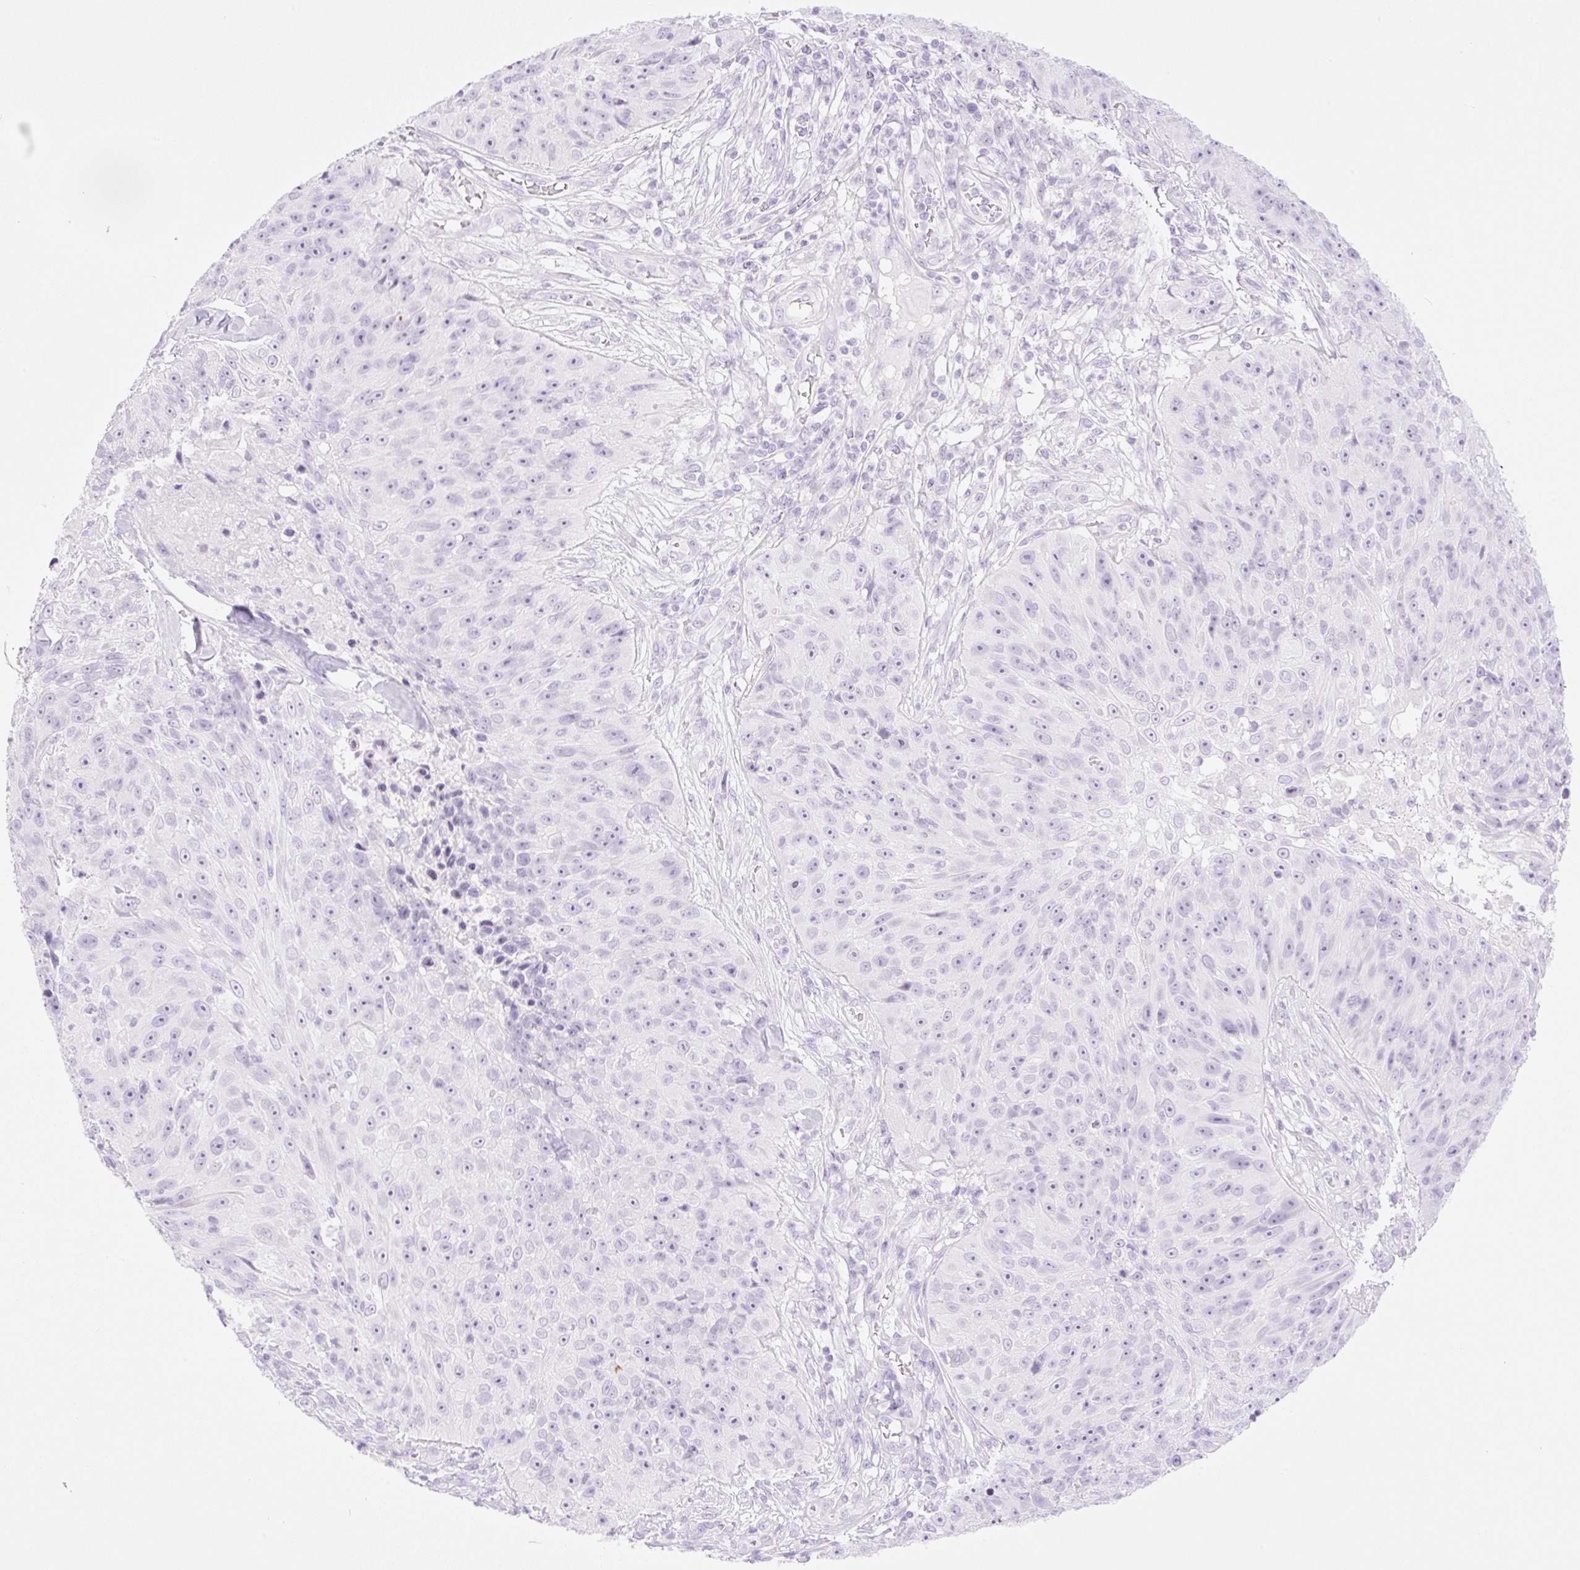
{"staining": {"intensity": "negative", "quantity": "none", "location": "none"}, "tissue": "skin cancer", "cell_type": "Tumor cells", "image_type": "cancer", "snomed": [{"axis": "morphology", "description": "Squamous cell carcinoma, NOS"}, {"axis": "topography", "description": "Skin"}], "caption": "Skin cancer was stained to show a protein in brown. There is no significant positivity in tumor cells. (DAB (3,3'-diaminobenzidine) IHC, high magnification).", "gene": "SPRR4", "patient": {"sex": "female", "age": 87}}